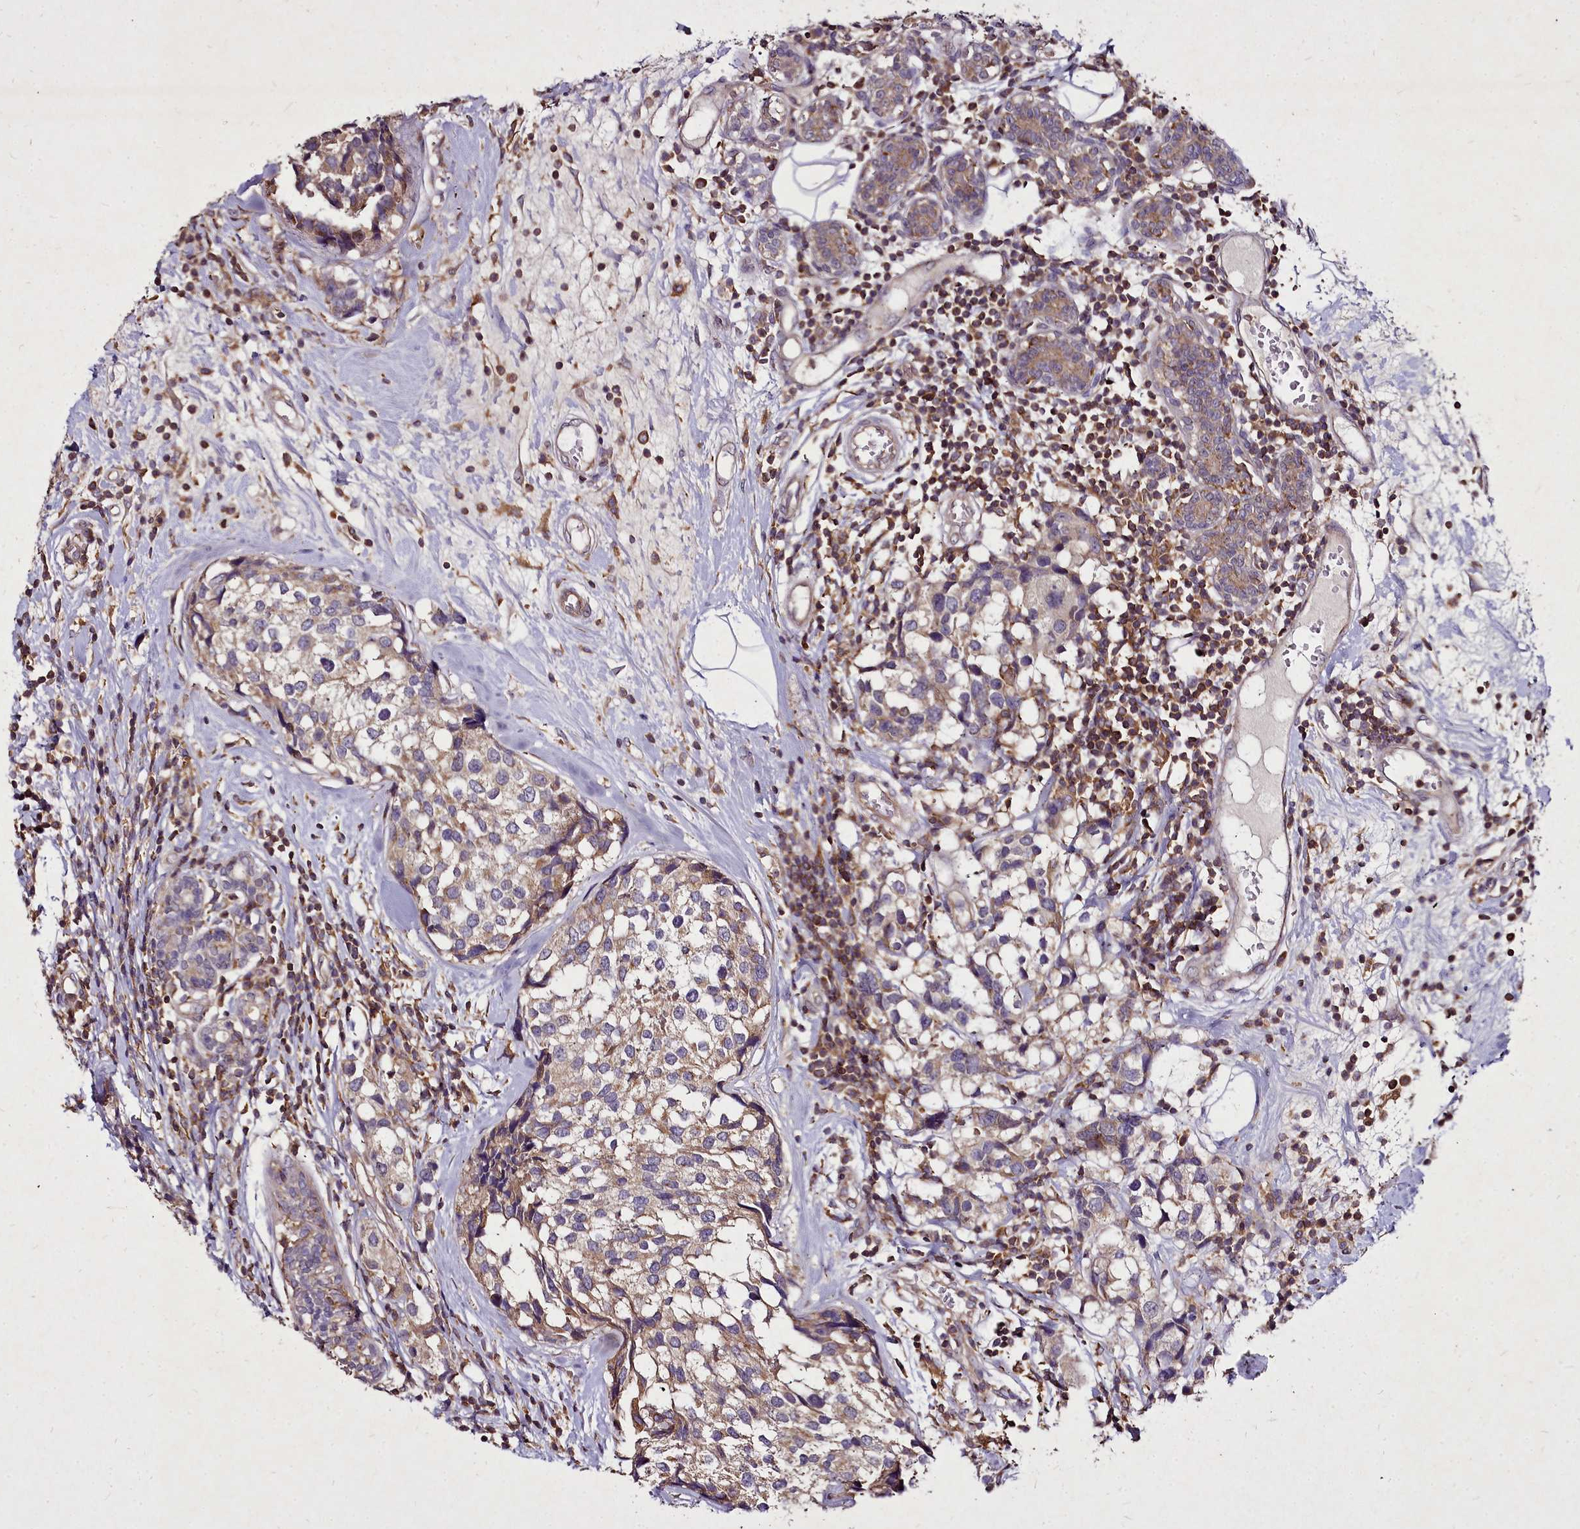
{"staining": {"intensity": "moderate", "quantity": "25%-75%", "location": "cytoplasmic/membranous"}, "tissue": "breast cancer", "cell_type": "Tumor cells", "image_type": "cancer", "snomed": [{"axis": "morphology", "description": "Lobular carcinoma"}, {"axis": "topography", "description": "Breast"}], "caption": "Lobular carcinoma (breast) stained with a protein marker shows moderate staining in tumor cells.", "gene": "NCKAP1L", "patient": {"sex": "female", "age": 59}}